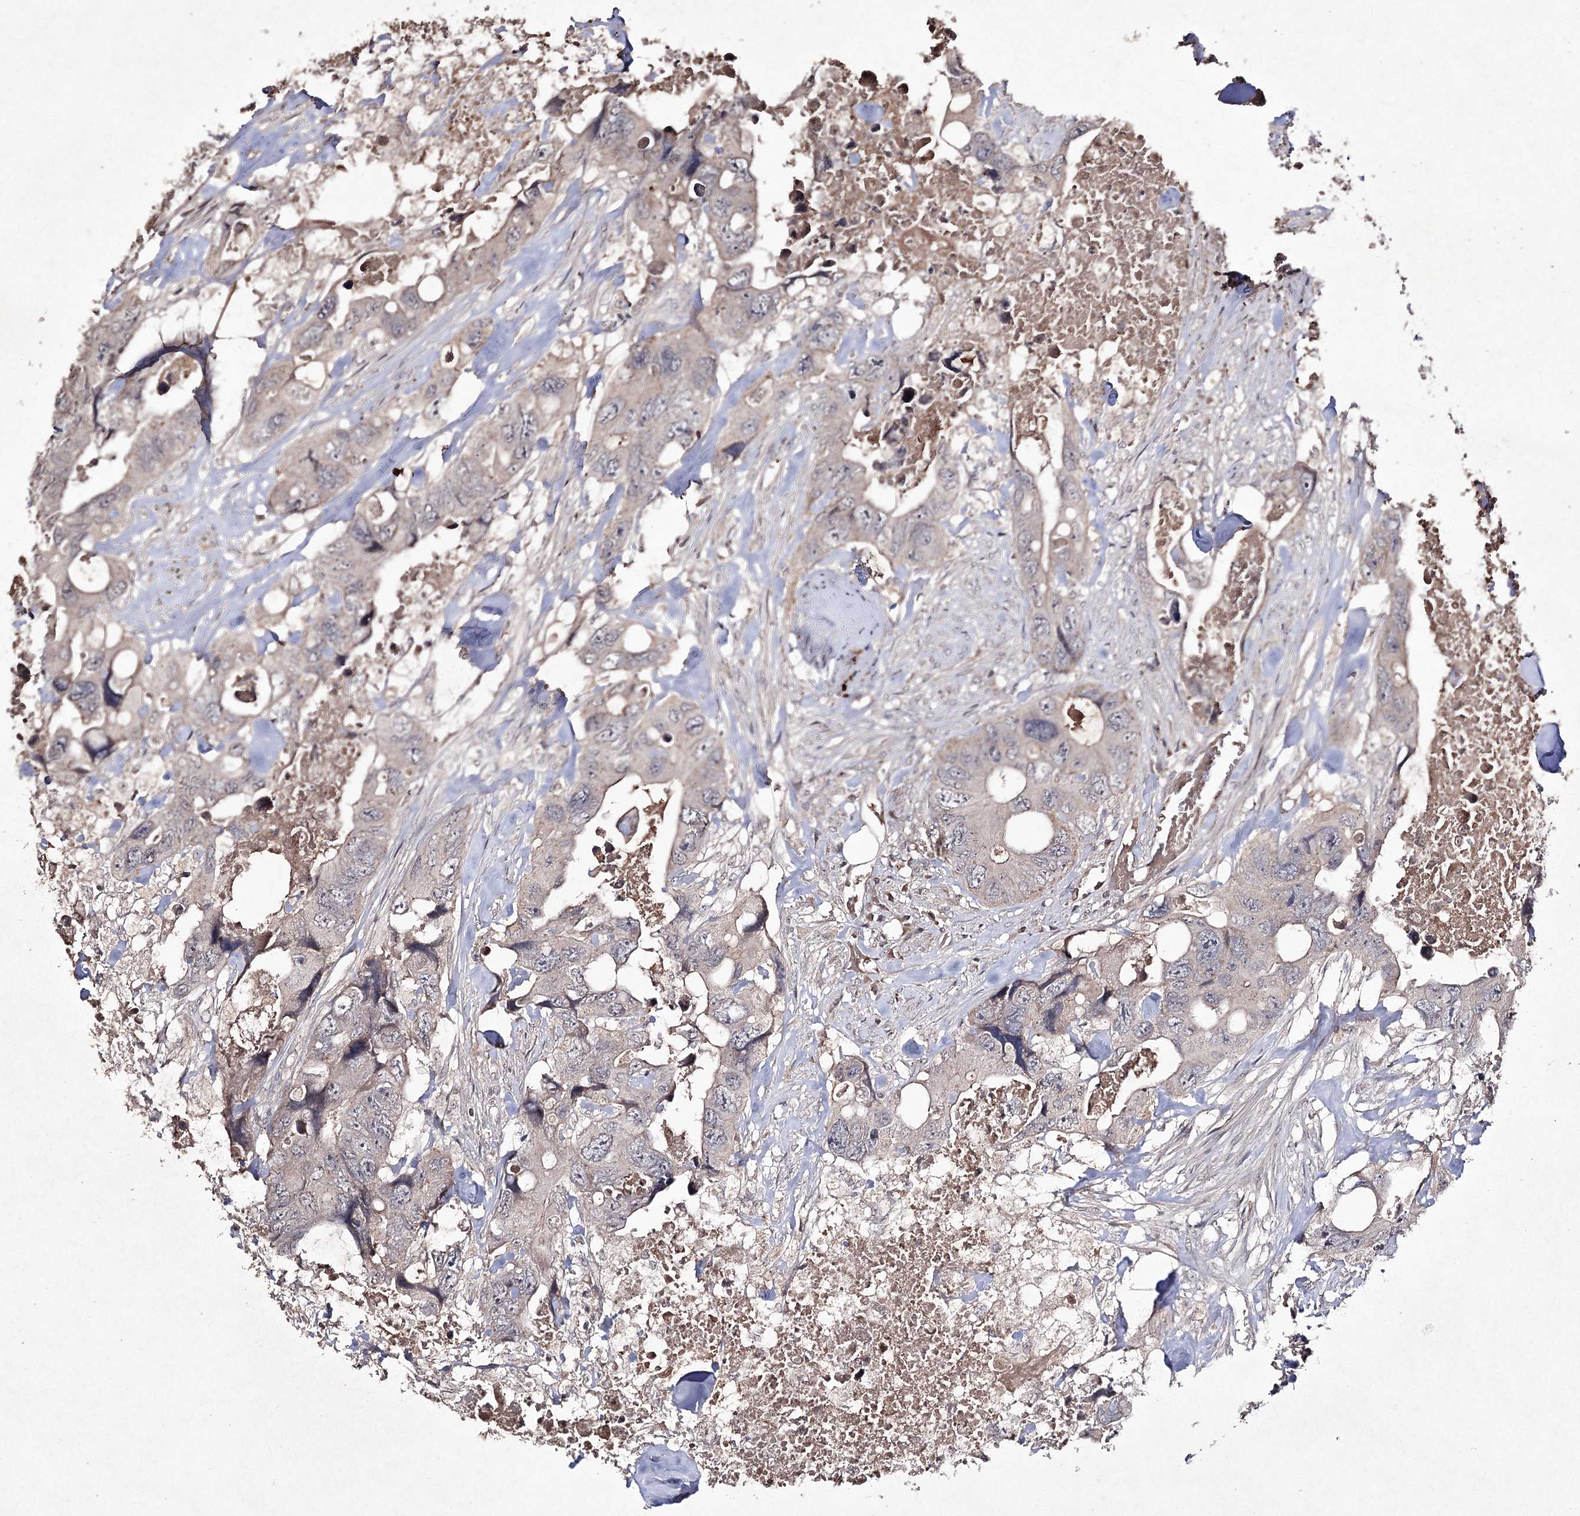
{"staining": {"intensity": "negative", "quantity": "none", "location": "none"}, "tissue": "colorectal cancer", "cell_type": "Tumor cells", "image_type": "cancer", "snomed": [{"axis": "morphology", "description": "Adenocarcinoma, NOS"}, {"axis": "topography", "description": "Rectum"}], "caption": "This is an immunohistochemistry (IHC) micrograph of human colorectal cancer (adenocarcinoma). There is no staining in tumor cells.", "gene": "SYNGR3", "patient": {"sex": "male", "age": 57}}